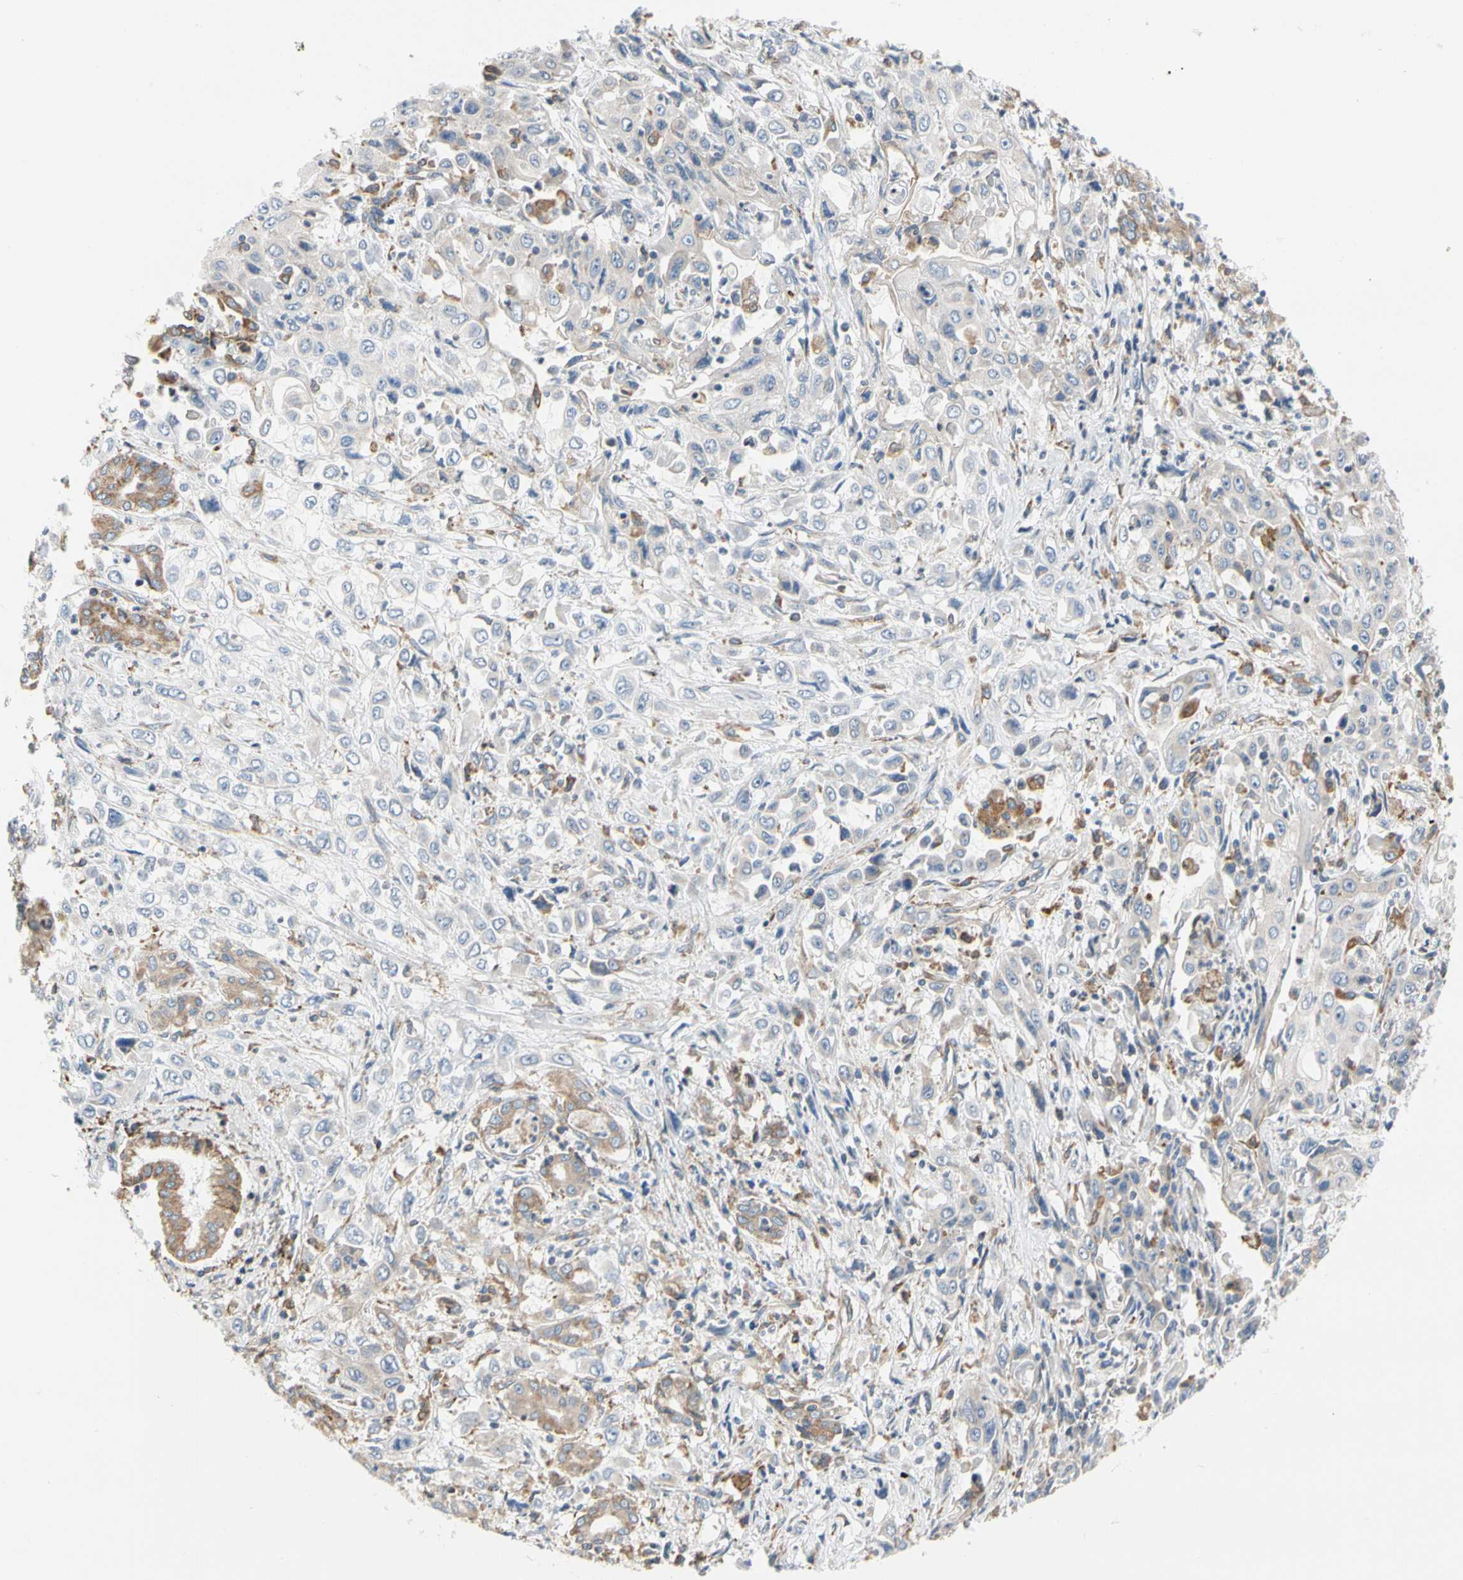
{"staining": {"intensity": "negative", "quantity": "none", "location": "none"}, "tissue": "pancreatic cancer", "cell_type": "Tumor cells", "image_type": "cancer", "snomed": [{"axis": "morphology", "description": "Adenocarcinoma, NOS"}, {"axis": "topography", "description": "Pancreas"}], "caption": "High power microscopy image of an immunohistochemistry photomicrograph of pancreatic cancer, revealing no significant expression in tumor cells.", "gene": "STXBP1", "patient": {"sex": "male", "age": 70}}